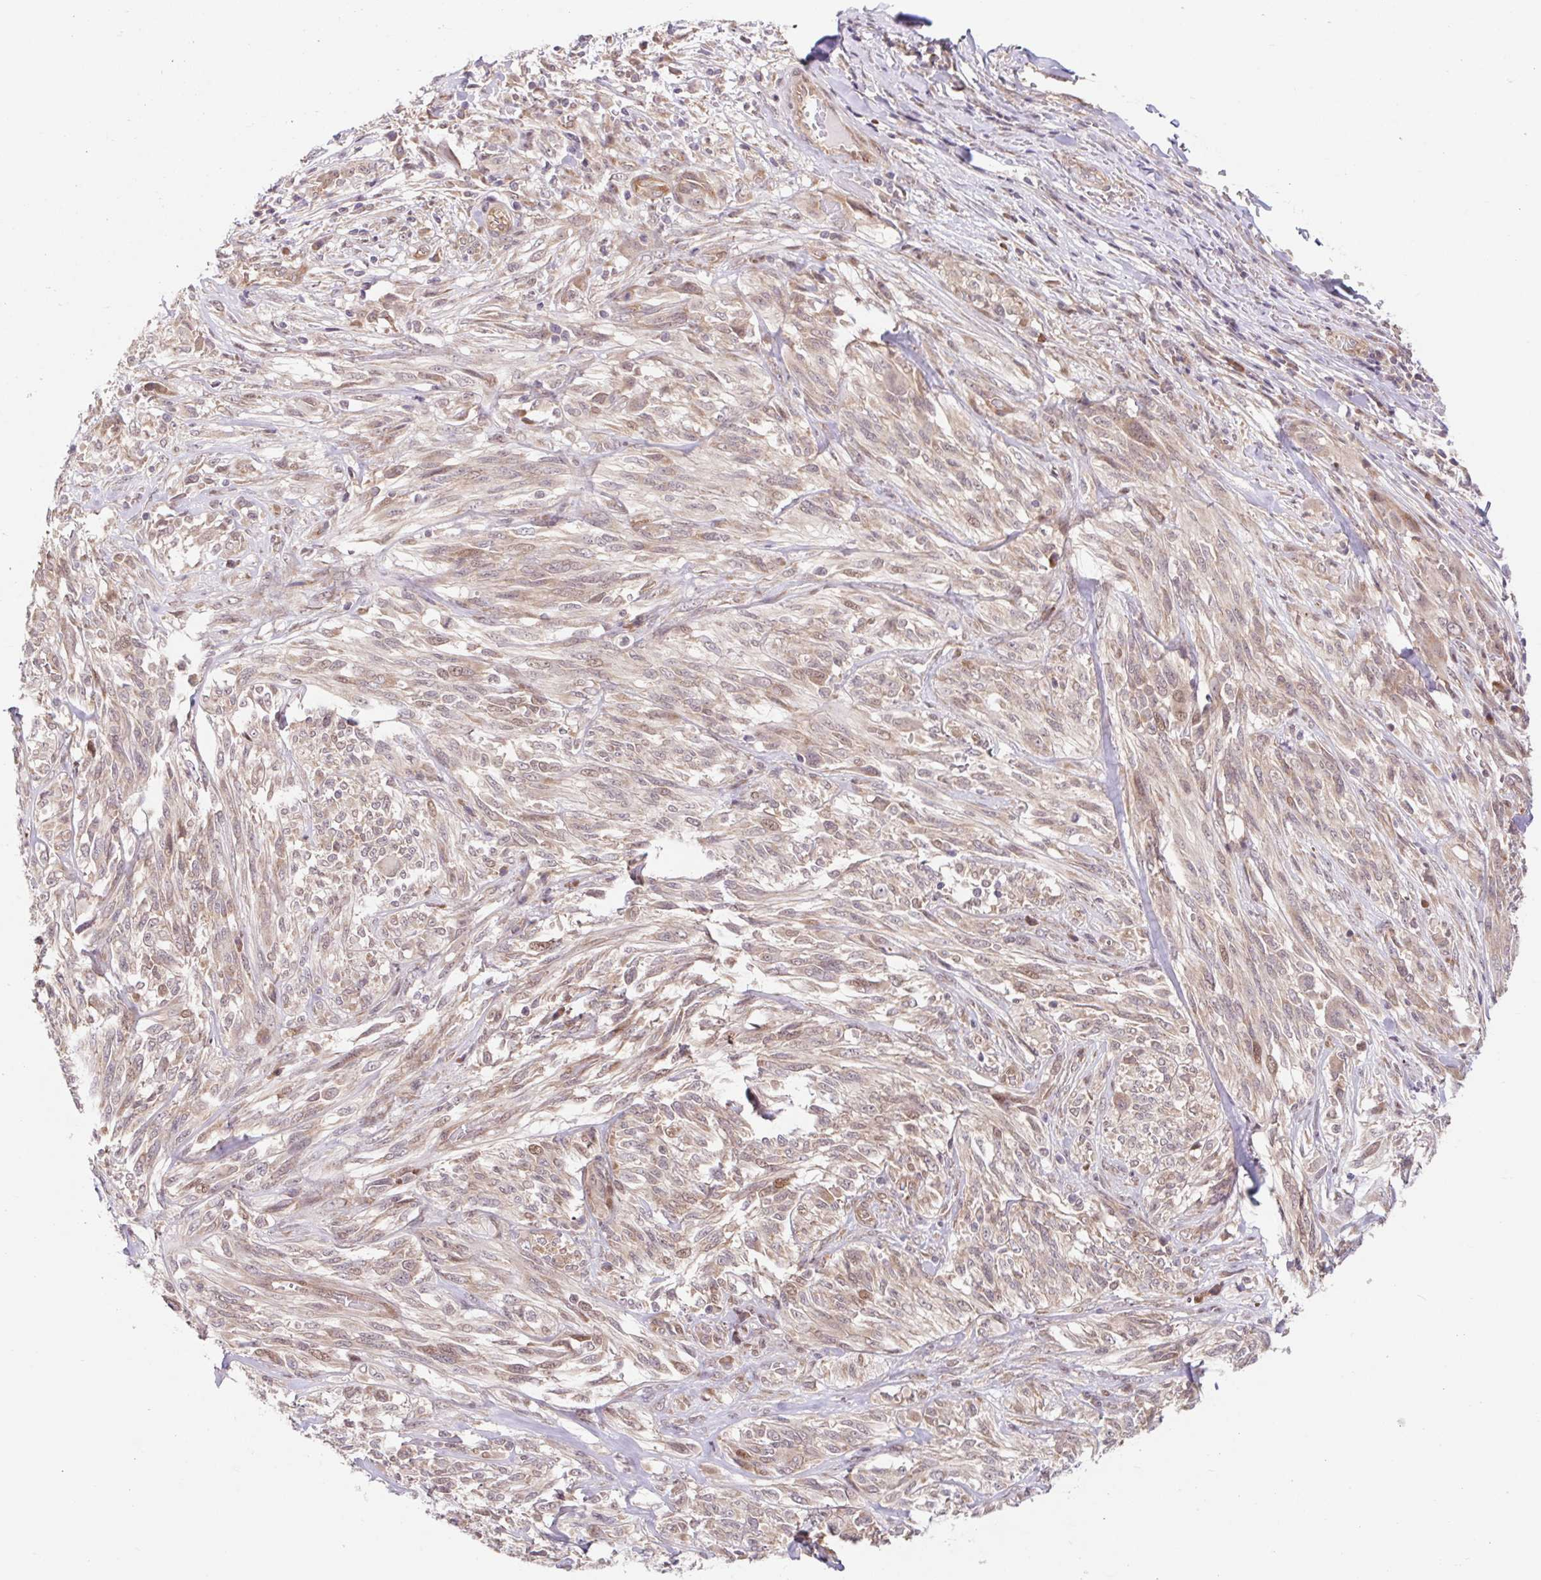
{"staining": {"intensity": "weak", "quantity": "25%-75%", "location": "nuclear"}, "tissue": "melanoma", "cell_type": "Tumor cells", "image_type": "cancer", "snomed": [{"axis": "morphology", "description": "Malignant melanoma, NOS"}, {"axis": "topography", "description": "Skin"}], "caption": "Tumor cells exhibit low levels of weak nuclear positivity in approximately 25%-75% of cells in human melanoma.", "gene": "HFE", "patient": {"sex": "female", "age": 91}}